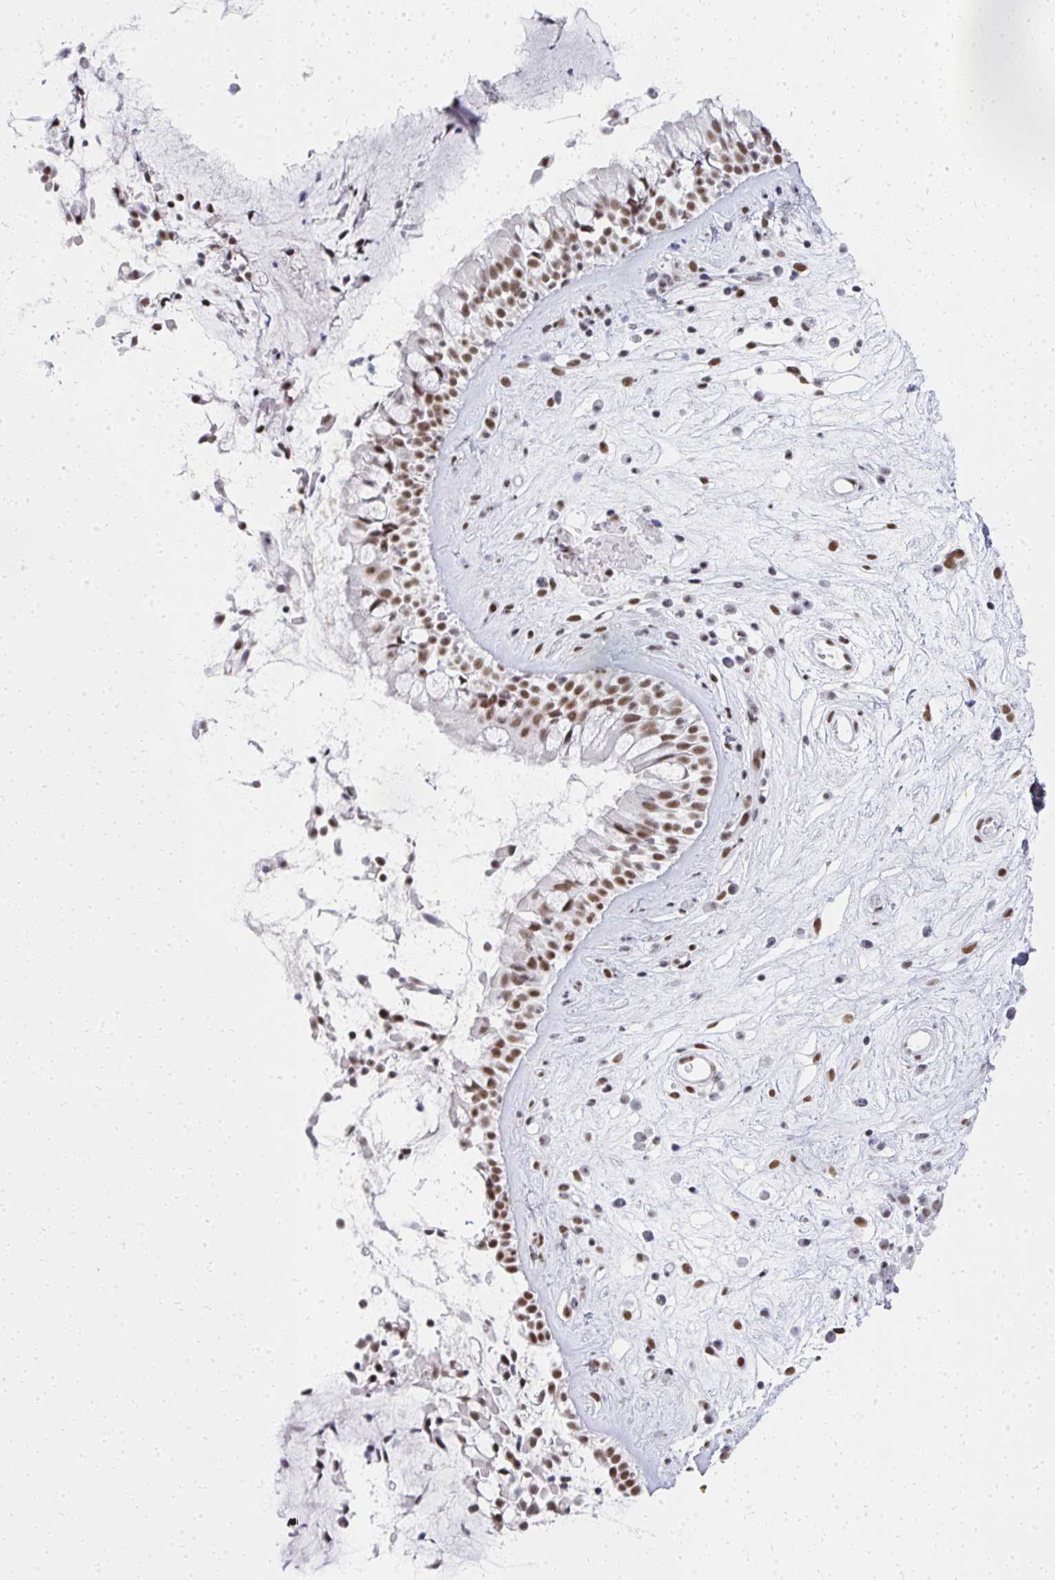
{"staining": {"intensity": "strong", "quantity": ">75%", "location": "nuclear"}, "tissue": "nasopharynx", "cell_type": "Respiratory epithelial cells", "image_type": "normal", "snomed": [{"axis": "morphology", "description": "Normal tissue, NOS"}, {"axis": "topography", "description": "Nasopharynx"}], "caption": "The immunohistochemical stain highlights strong nuclear positivity in respiratory epithelial cells of benign nasopharynx.", "gene": "CREBBP", "patient": {"sex": "male", "age": 32}}